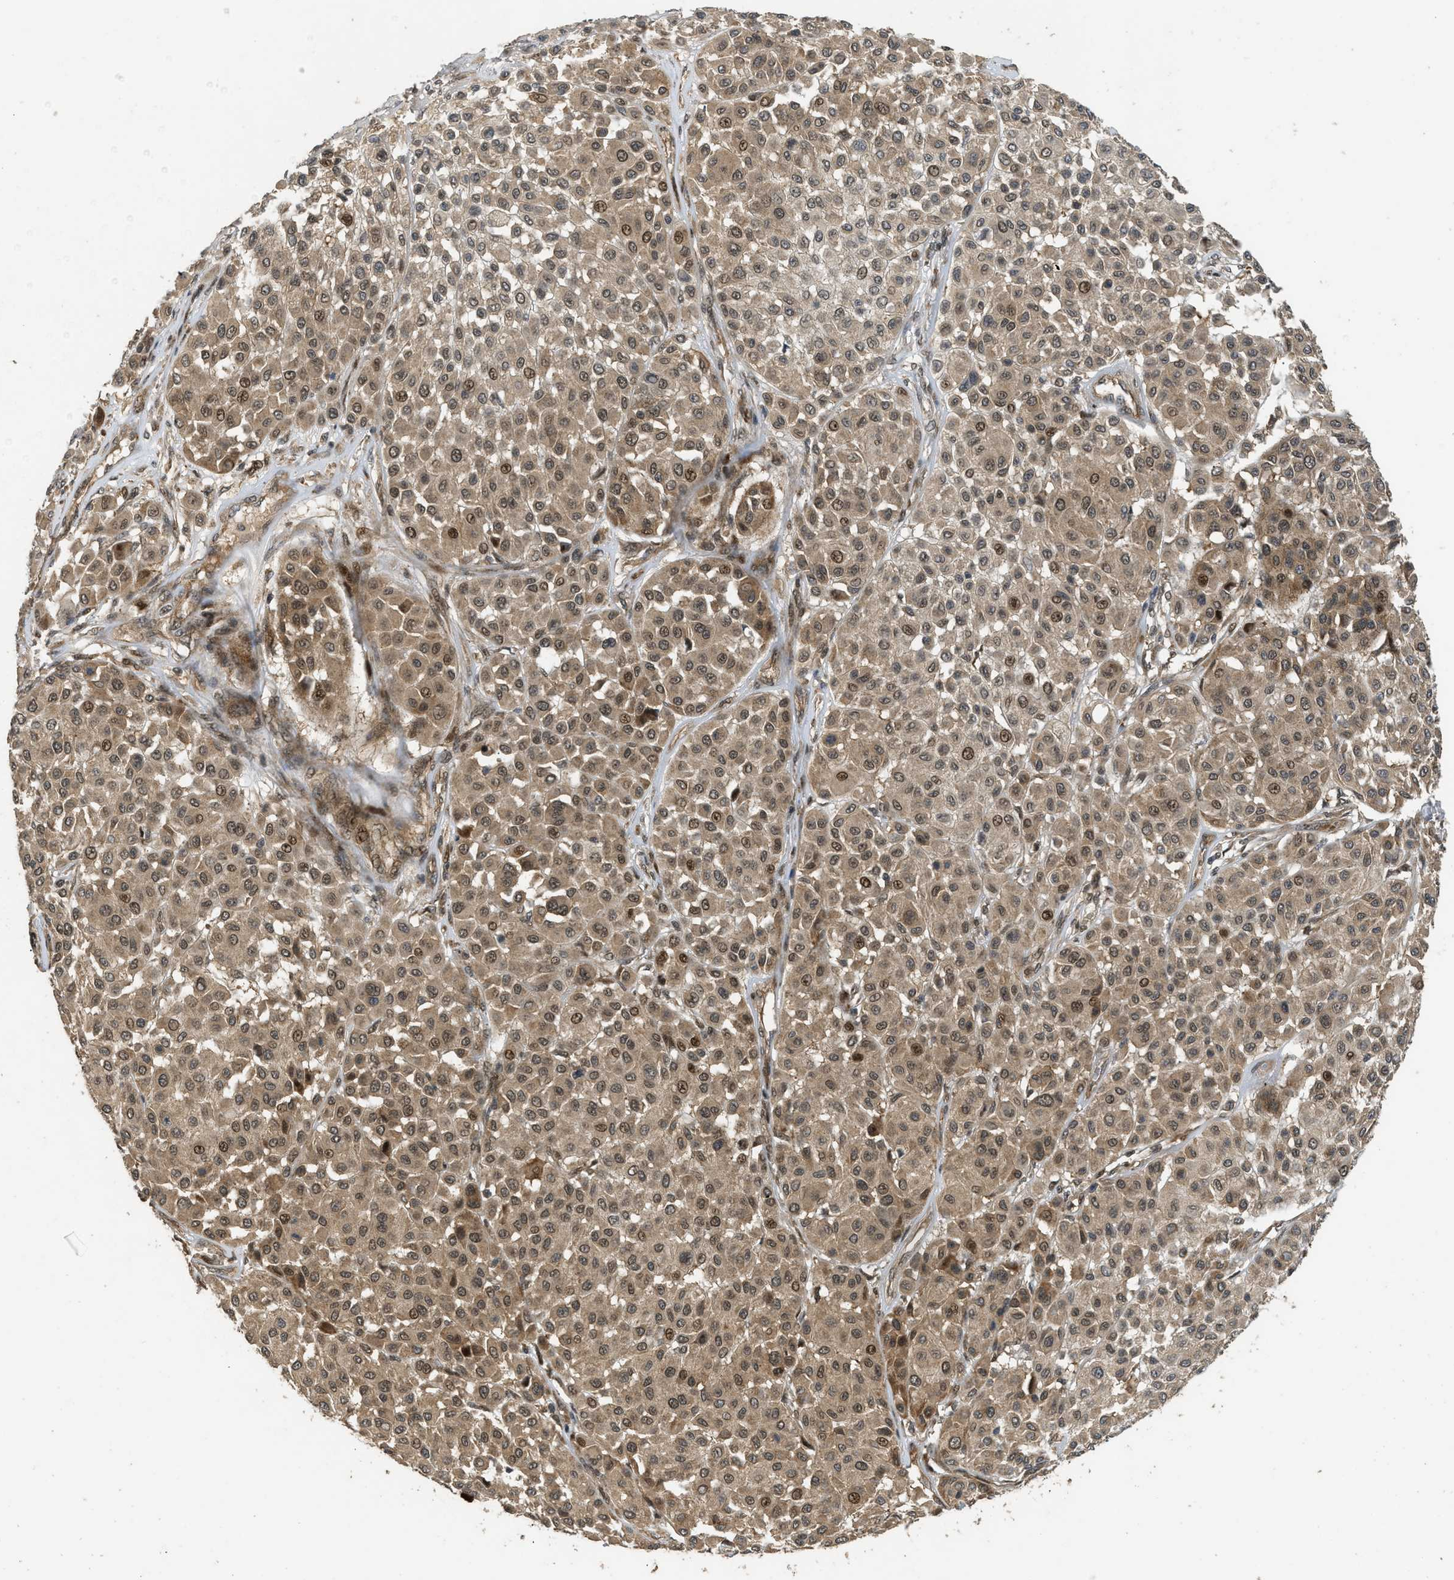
{"staining": {"intensity": "moderate", "quantity": ">75%", "location": "cytoplasmic/membranous,nuclear"}, "tissue": "melanoma", "cell_type": "Tumor cells", "image_type": "cancer", "snomed": [{"axis": "morphology", "description": "Malignant melanoma, Metastatic site"}, {"axis": "topography", "description": "Soft tissue"}], "caption": "Melanoma tissue shows moderate cytoplasmic/membranous and nuclear positivity in about >75% of tumor cells, visualized by immunohistochemistry.", "gene": "GET1", "patient": {"sex": "male", "age": 41}}